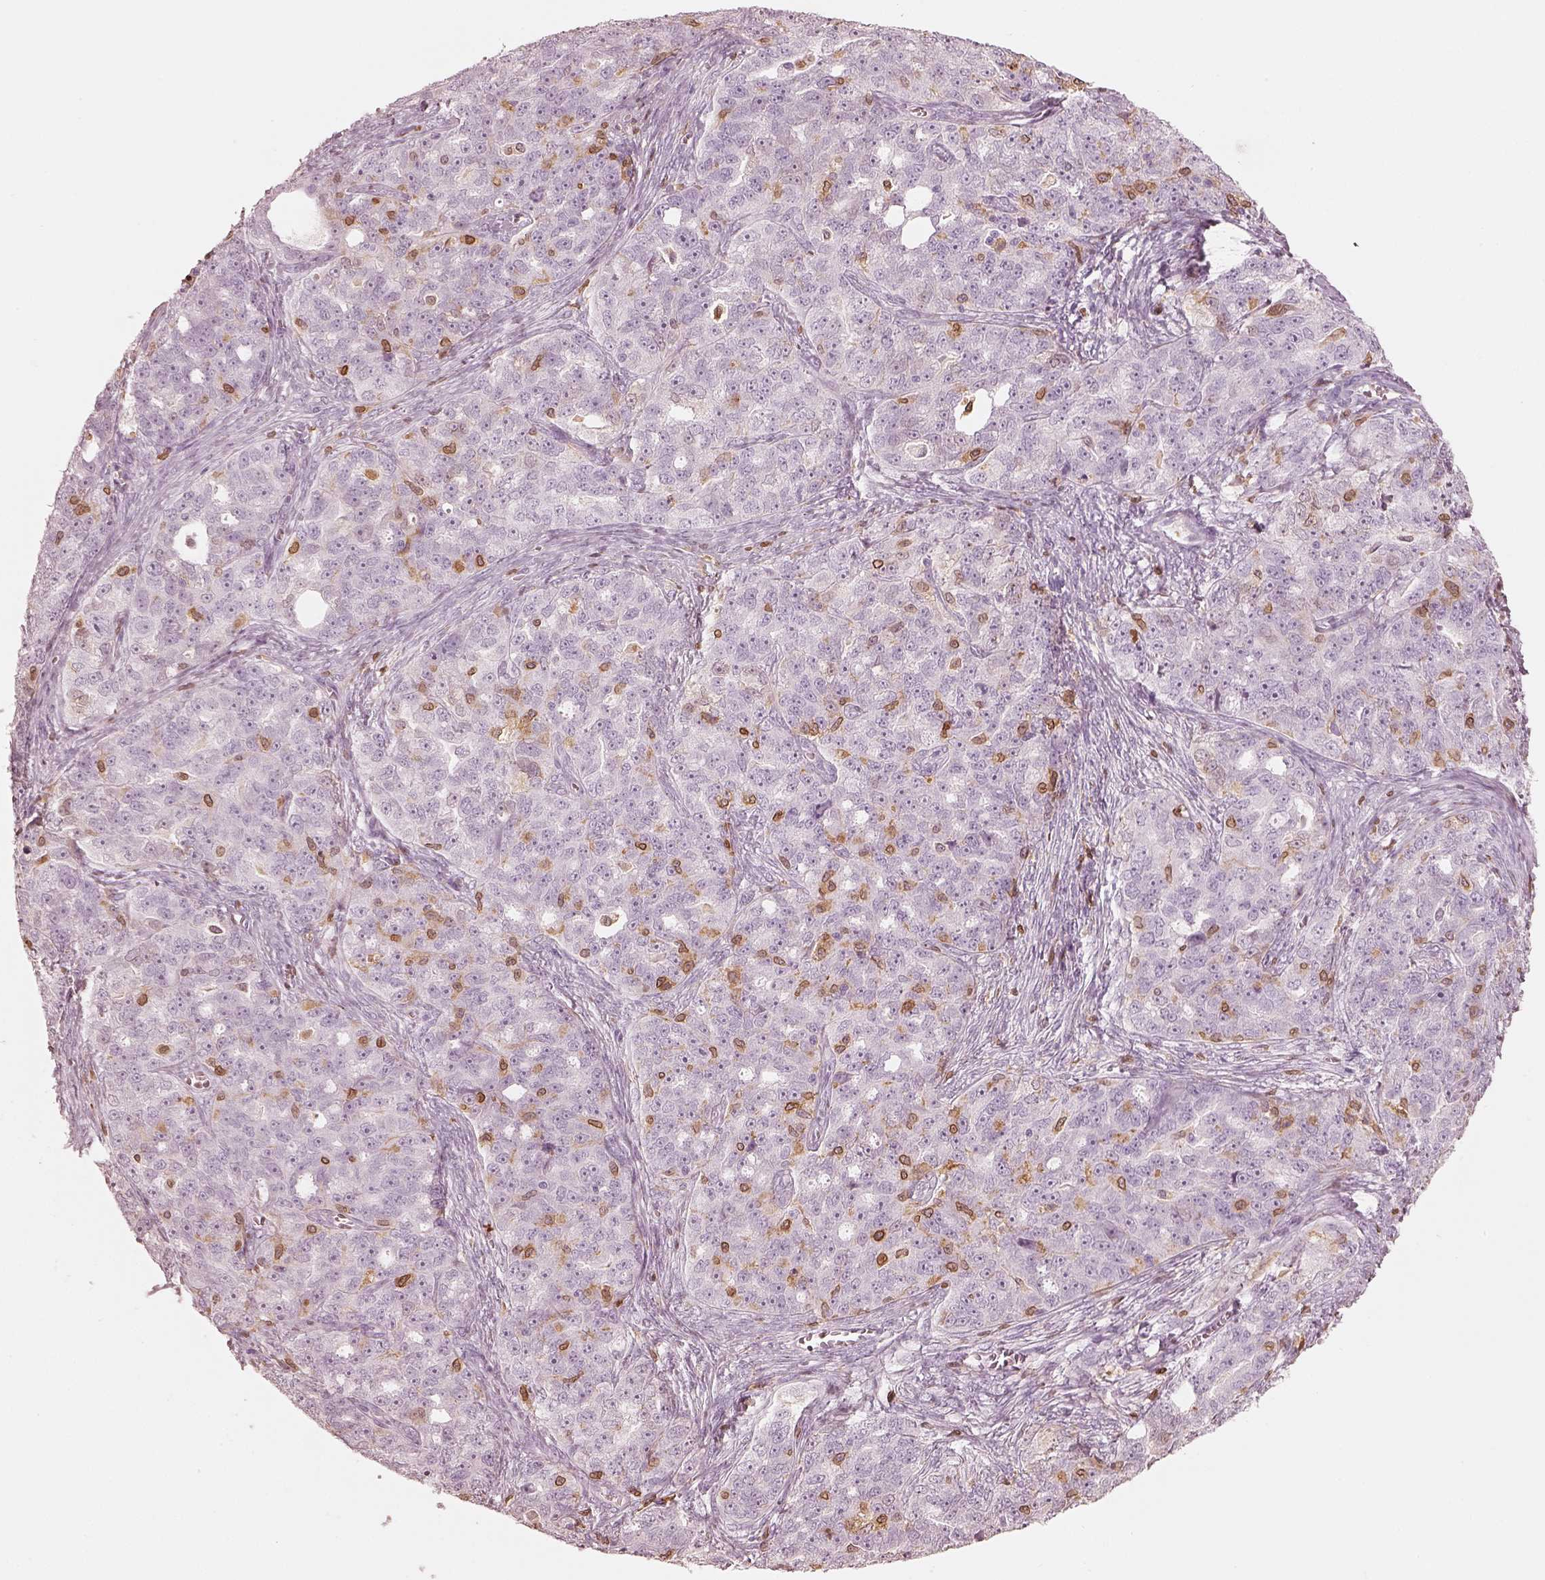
{"staining": {"intensity": "negative", "quantity": "none", "location": "none"}, "tissue": "ovarian cancer", "cell_type": "Tumor cells", "image_type": "cancer", "snomed": [{"axis": "morphology", "description": "Cystadenocarcinoma, serous, NOS"}, {"axis": "topography", "description": "Ovary"}], "caption": "Human serous cystadenocarcinoma (ovarian) stained for a protein using immunohistochemistry (IHC) shows no positivity in tumor cells.", "gene": "ALOX5", "patient": {"sex": "female", "age": 51}}